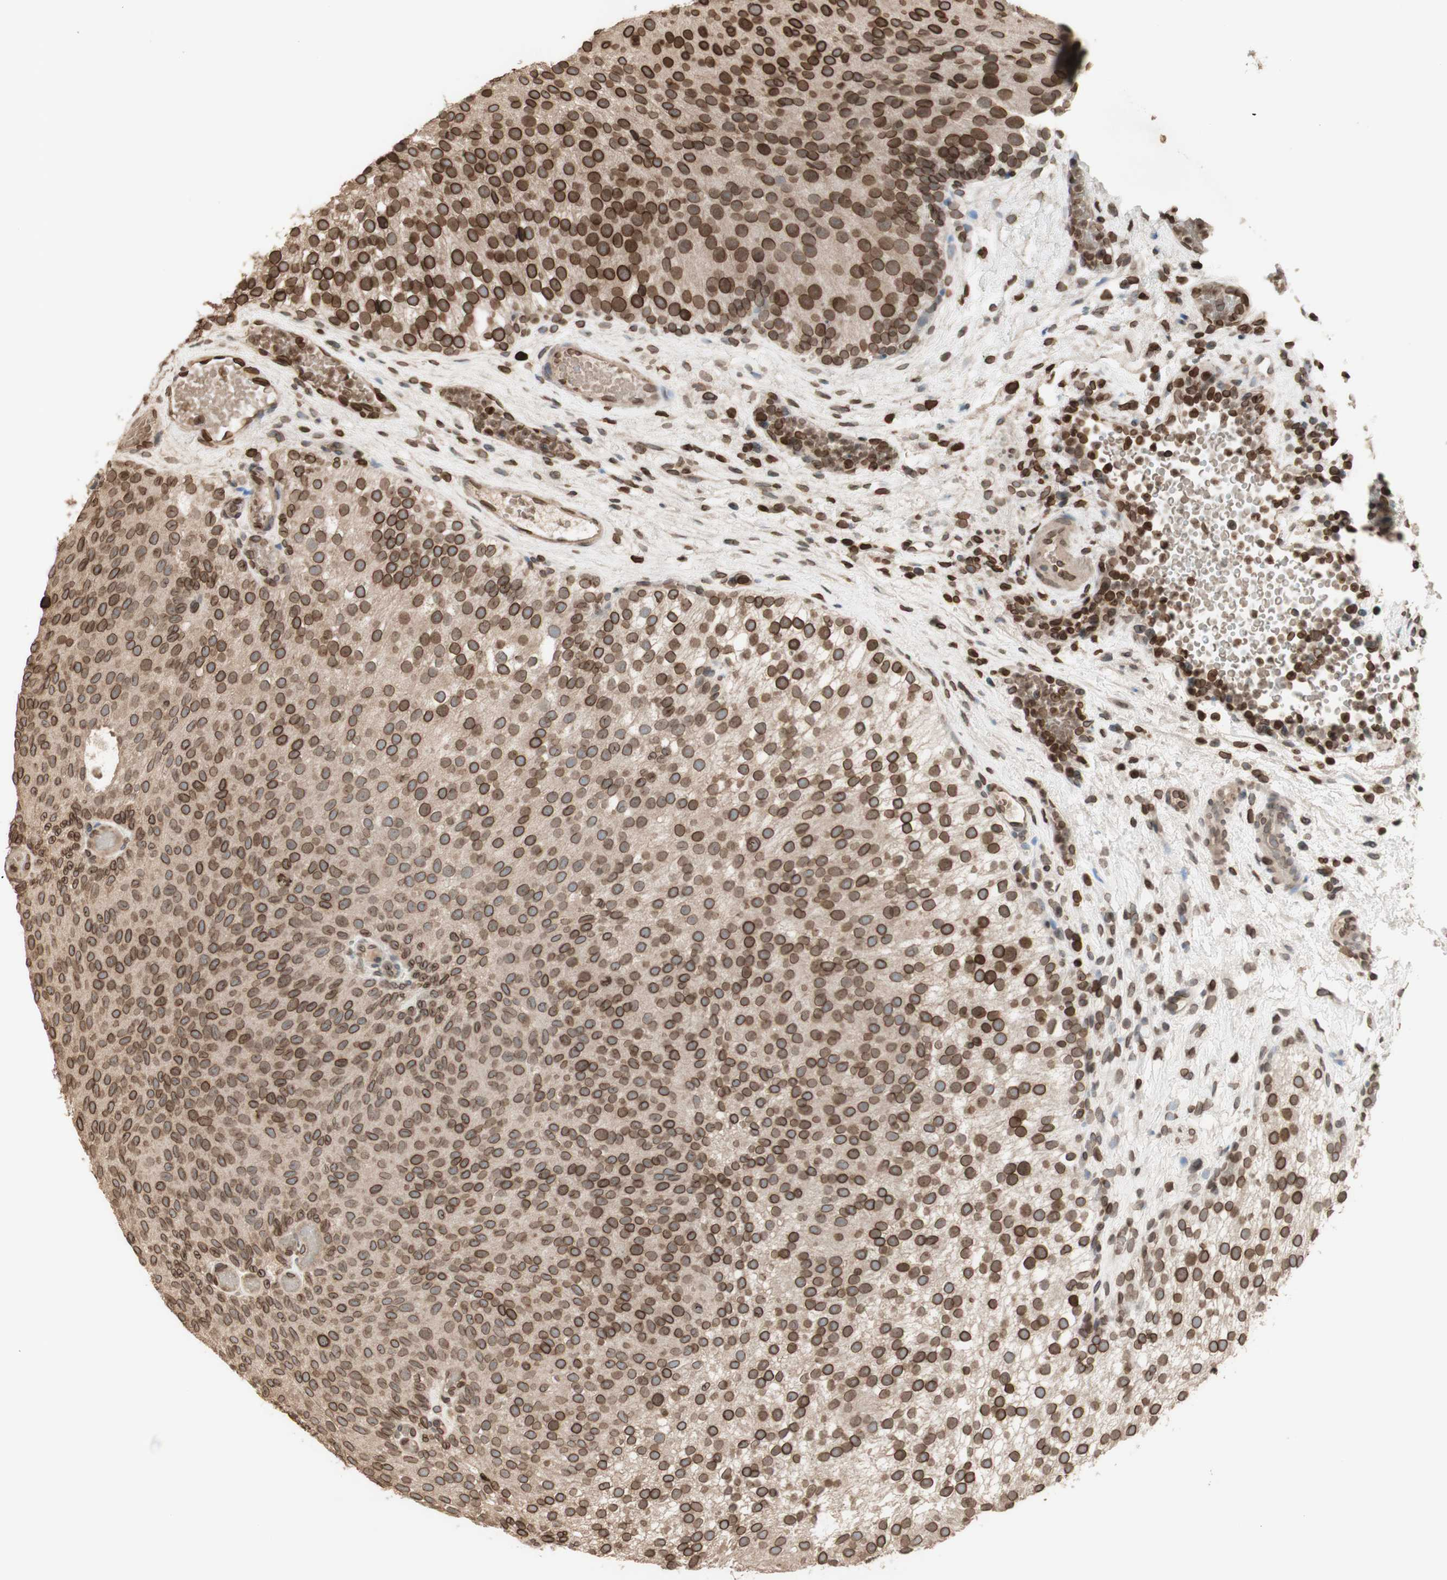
{"staining": {"intensity": "moderate", "quantity": ">75%", "location": "cytoplasmic/membranous,nuclear"}, "tissue": "urothelial cancer", "cell_type": "Tumor cells", "image_type": "cancer", "snomed": [{"axis": "morphology", "description": "Urothelial carcinoma, Low grade"}, {"axis": "topography", "description": "Urinary bladder"}], "caption": "Urothelial cancer was stained to show a protein in brown. There is medium levels of moderate cytoplasmic/membranous and nuclear positivity in about >75% of tumor cells.", "gene": "TMPO", "patient": {"sex": "male", "age": 78}}